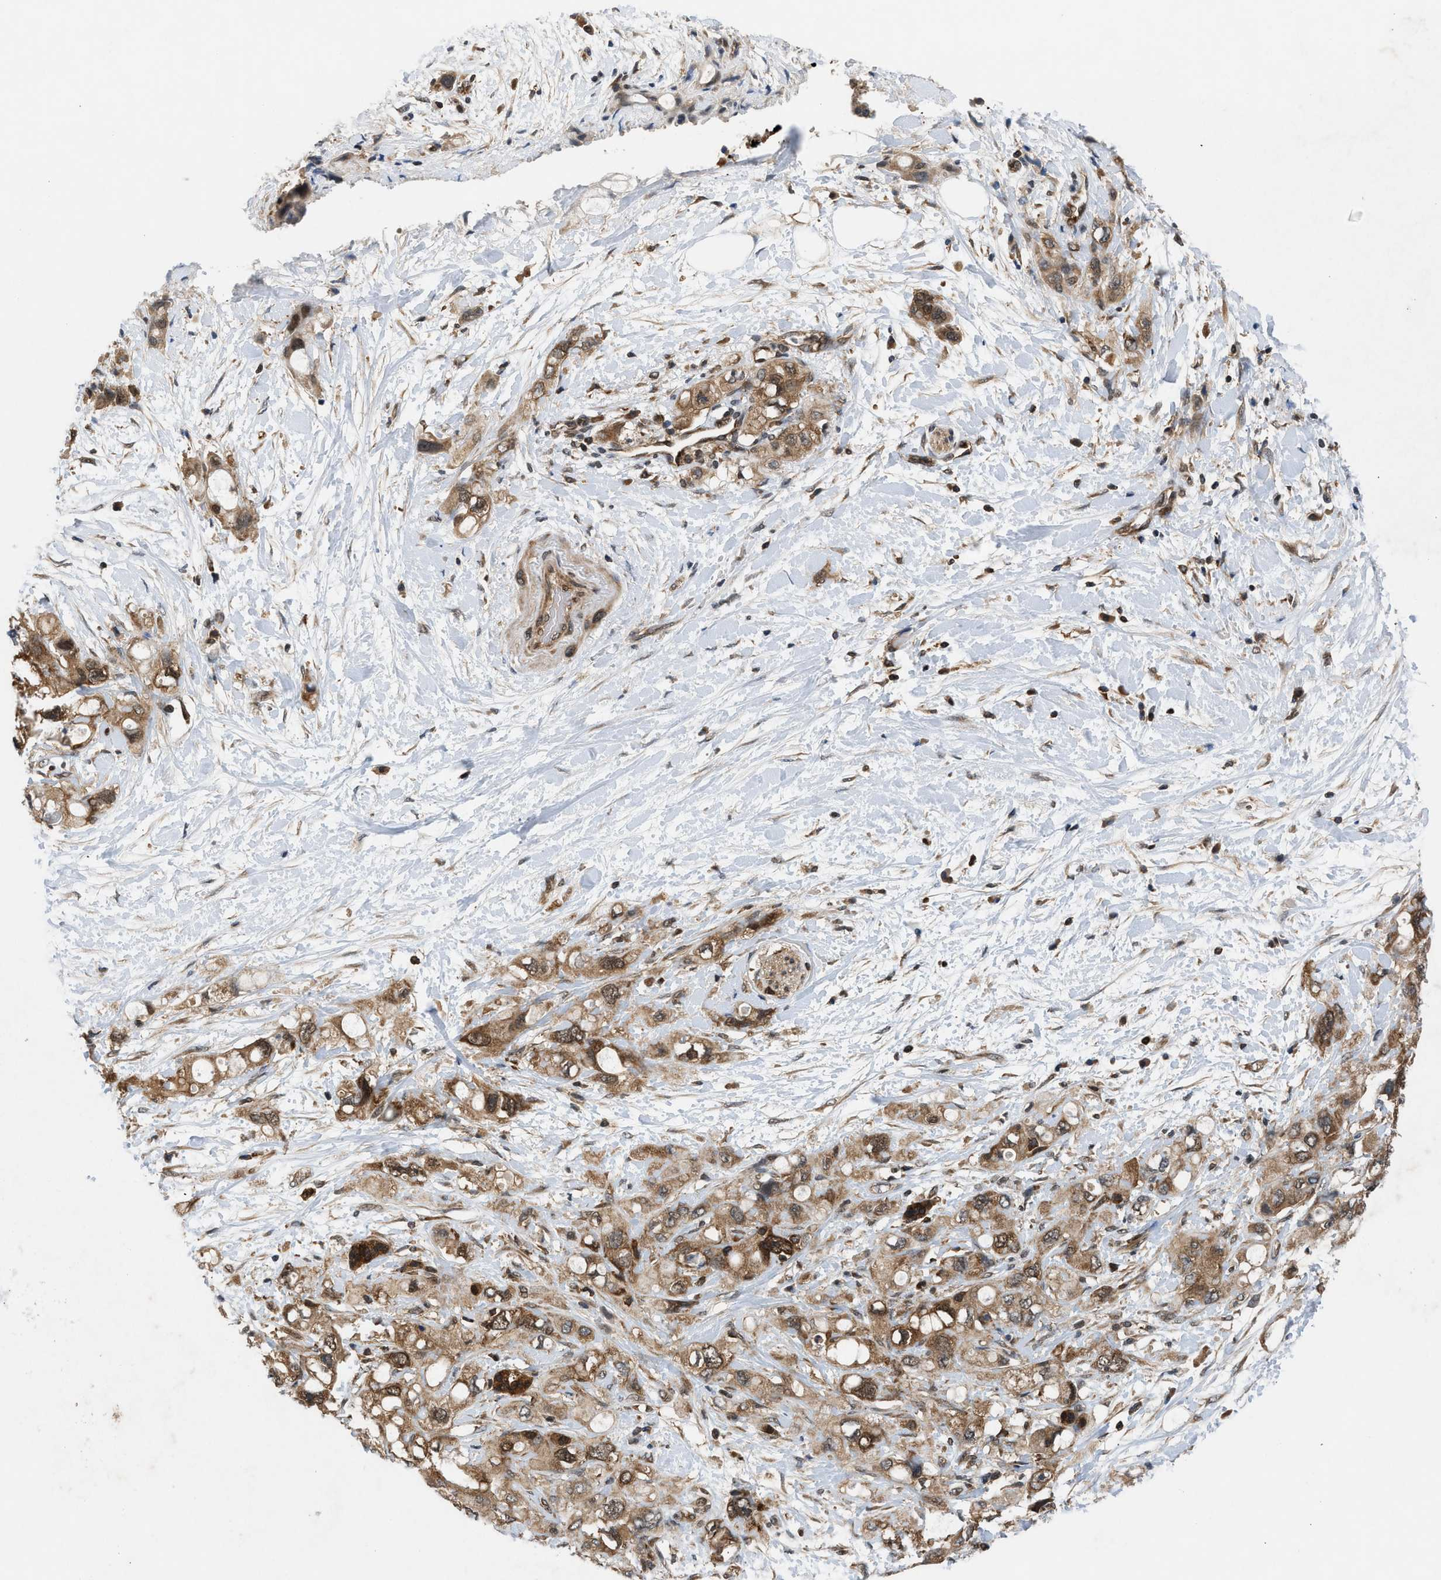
{"staining": {"intensity": "moderate", "quantity": ">75%", "location": "cytoplasmic/membranous,nuclear"}, "tissue": "pancreatic cancer", "cell_type": "Tumor cells", "image_type": "cancer", "snomed": [{"axis": "morphology", "description": "Adenocarcinoma, NOS"}, {"axis": "topography", "description": "Pancreas"}], "caption": "Protein expression analysis of pancreatic cancer displays moderate cytoplasmic/membranous and nuclear positivity in about >75% of tumor cells.", "gene": "OXSR1", "patient": {"sex": "female", "age": 56}}